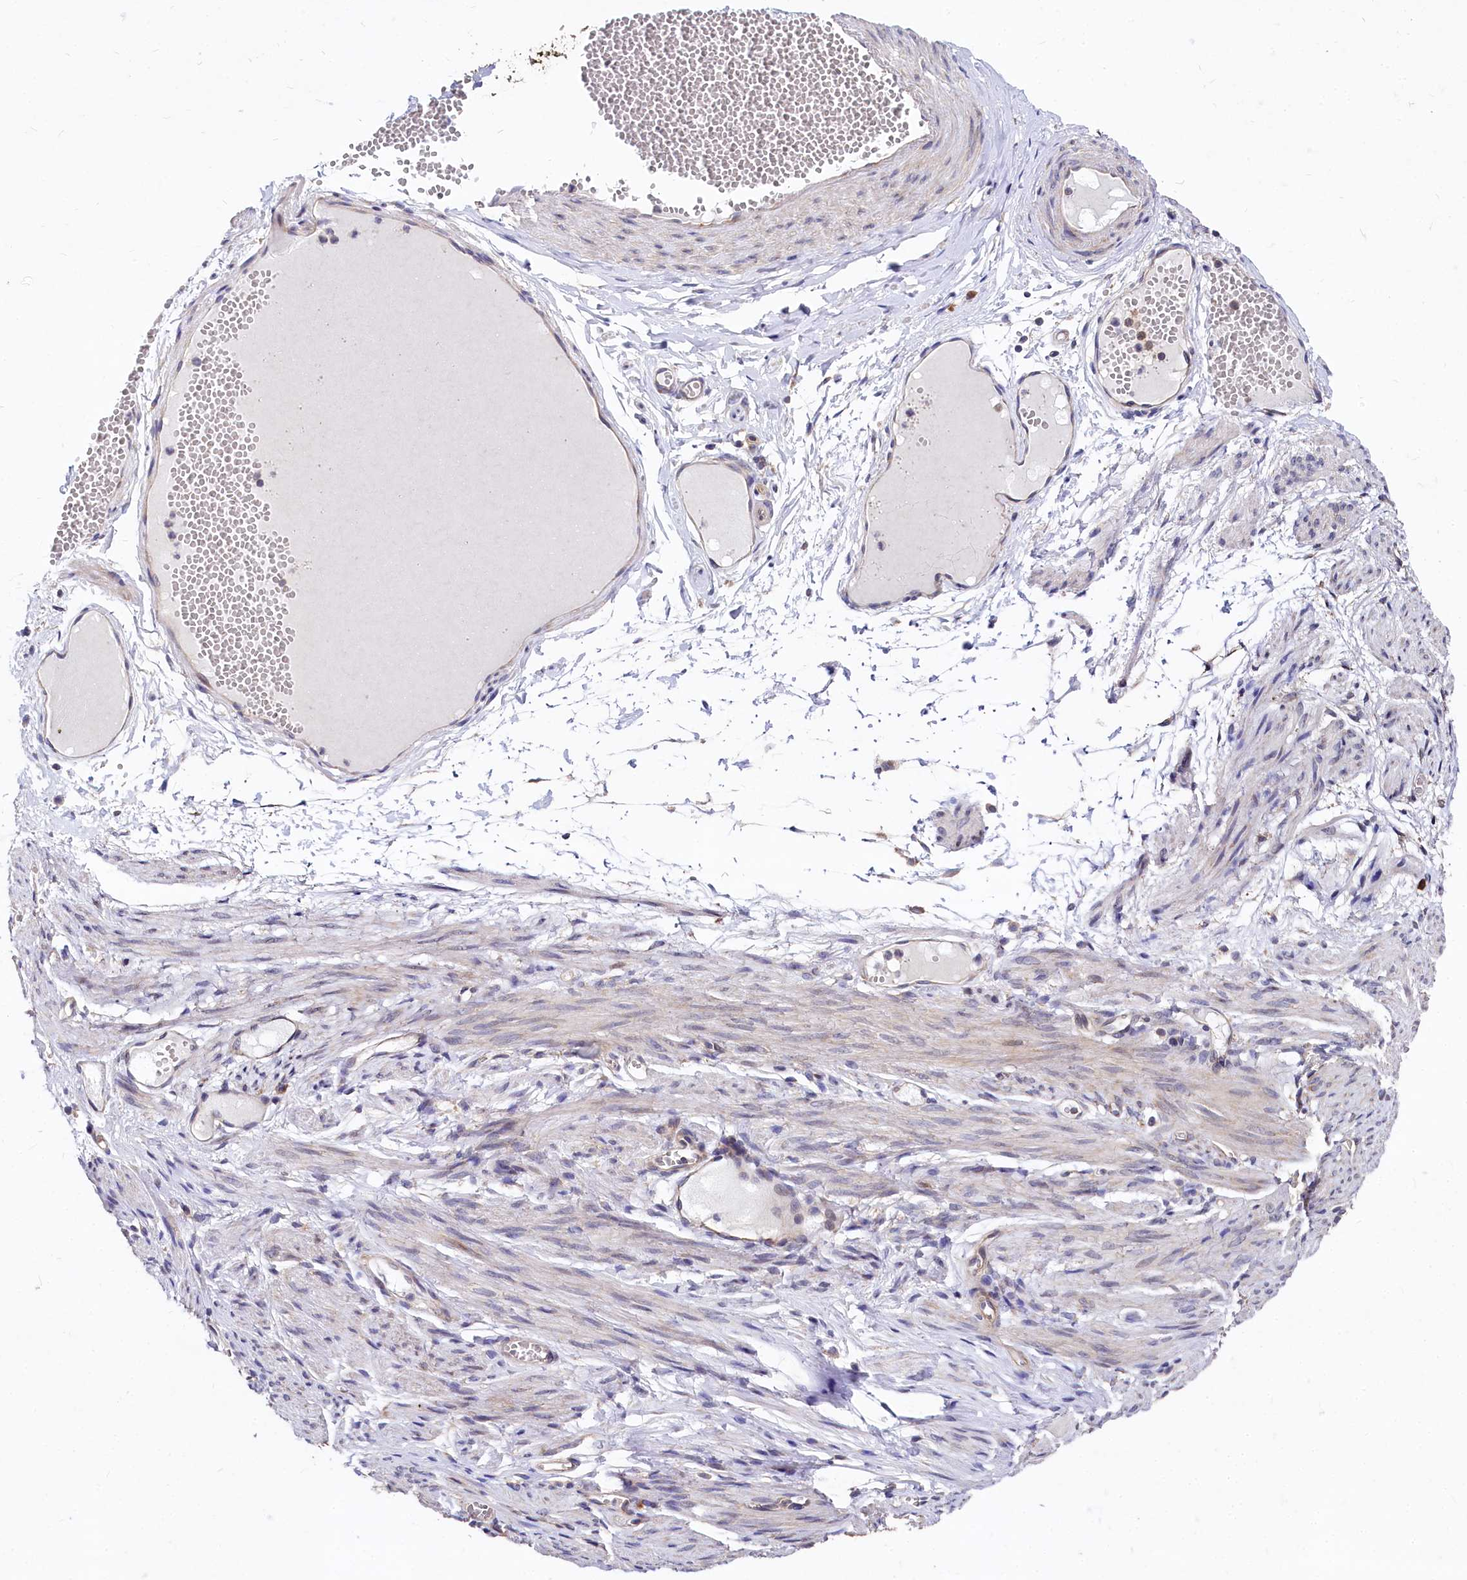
{"staining": {"intensity": "moderate", "quantity": ">75%", "location": "cytoplasmic/membranous"}, "tissue": "adipose tissue", "cell_type": "Adipocytes", "image_type": "normal", "snomed": [{"axis": "morphology", "description": "Normal tissue, NOS"}, {"axis": "topography", "description": "Smooth muscle"}, {"axis": "topography", "description": "Peripheral nerve tissue"}], "caption": "Approximately >75% of adipocytes in normal adipose tissue demonstrate moderate cytoplasmic/membranous protein staining as visualized by brown immunohistochemical staining.", "gene": "EIF2B2", "patient": {"sex": "female", "age": 39}}